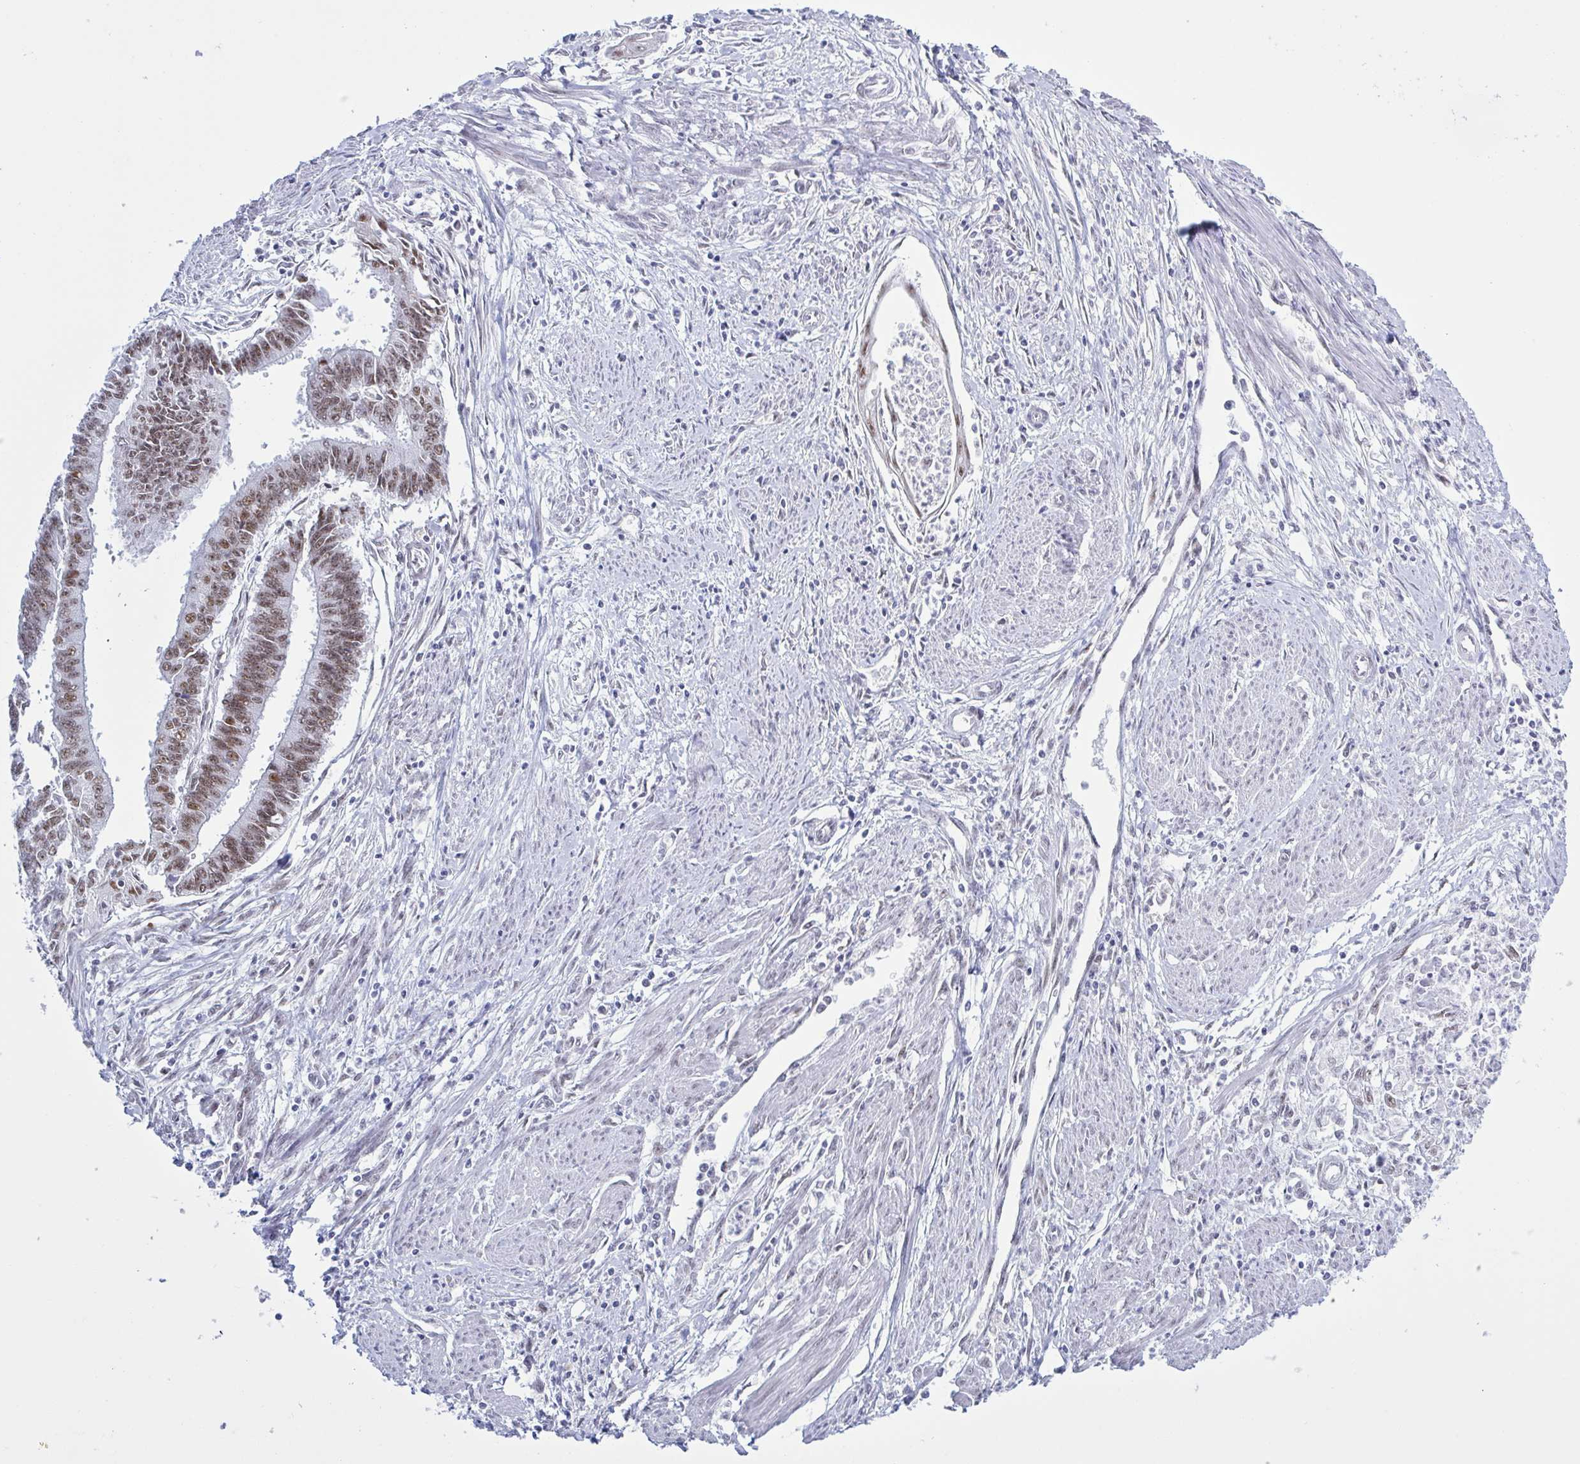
{"staining": {"intensity": "weak", "quantity": ">75%", "location": "nuclear"}, "tissue": "endometrial cancer", "cell_type": "Tumor cells", "image_type": "cancer", "snomed": [{"axis": "morphology", "description": "Adenocarcinoma, NOS"}, {"axis": "topography", "description": "Endometrium"}], "caption": "Brown immunohistochemical staining in human endometrial cancer shows weak nuclear expression in about >75% of tumor cells. (Stains: DAB in brown, nuclei in blue, Microscopy: brightfield microscopy at high magnification).", "gene": "PPP1R10", "patient": {"sex": "female", "age": 73}}